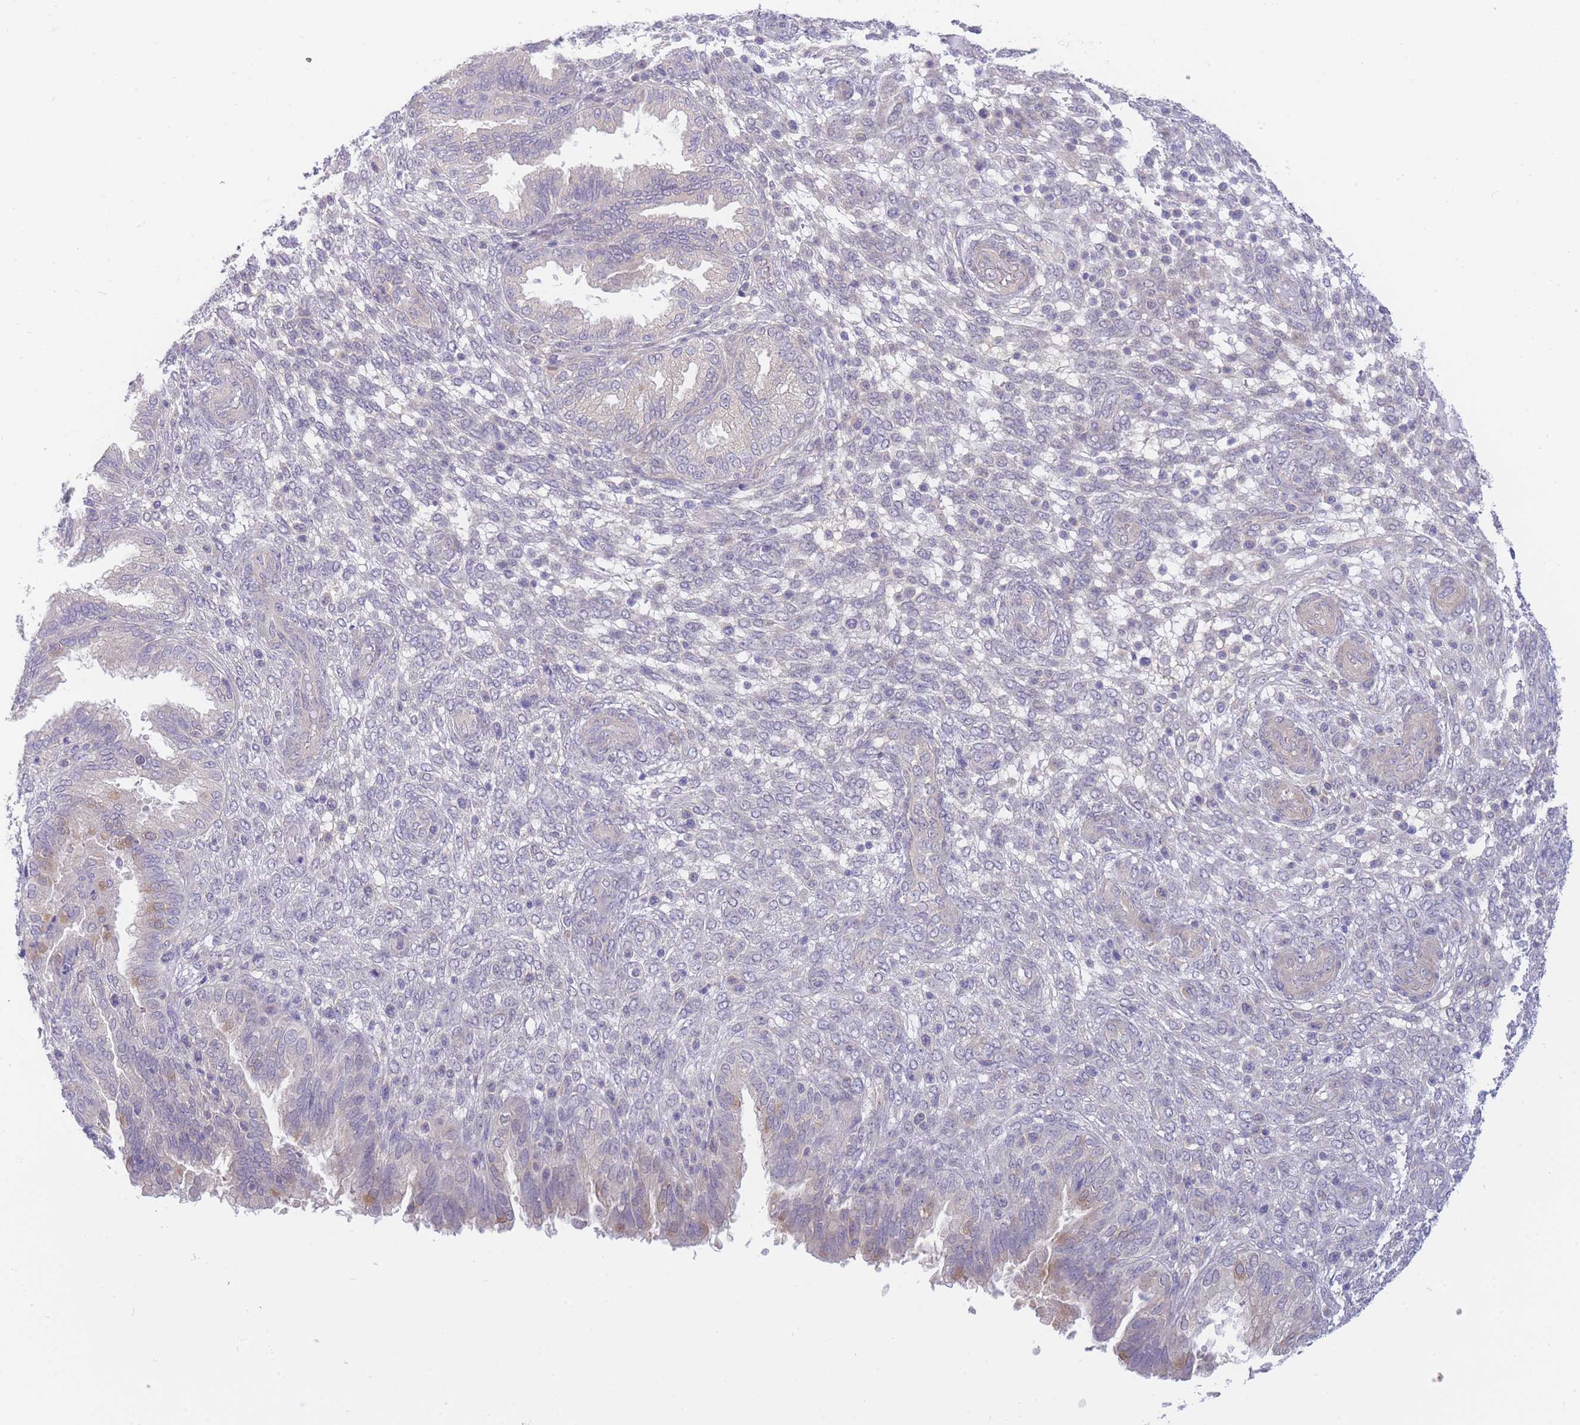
{"staining": {"intensity": "negative", "quantity": "none", "location": "none"}, "tissue": "endometrium", "cell_type": "Cells in endometrial stroma", "image_type": "normal", "snomed": [{"axis": "morphology", "description": "Normal tissue, NOS"}, {"axis": "topography", "description": "Endometrium"}], "caption": "High magnification brightfield microscopy of benign endometrium stained with DAB (3,3'-diaminobenzidine) (brown) and counterstained with hematoxylin (blue): cells in endometrial stroma show no significant staining.", "gene": "SUGT1", "patient": {"sex": "female", "age": 33}}